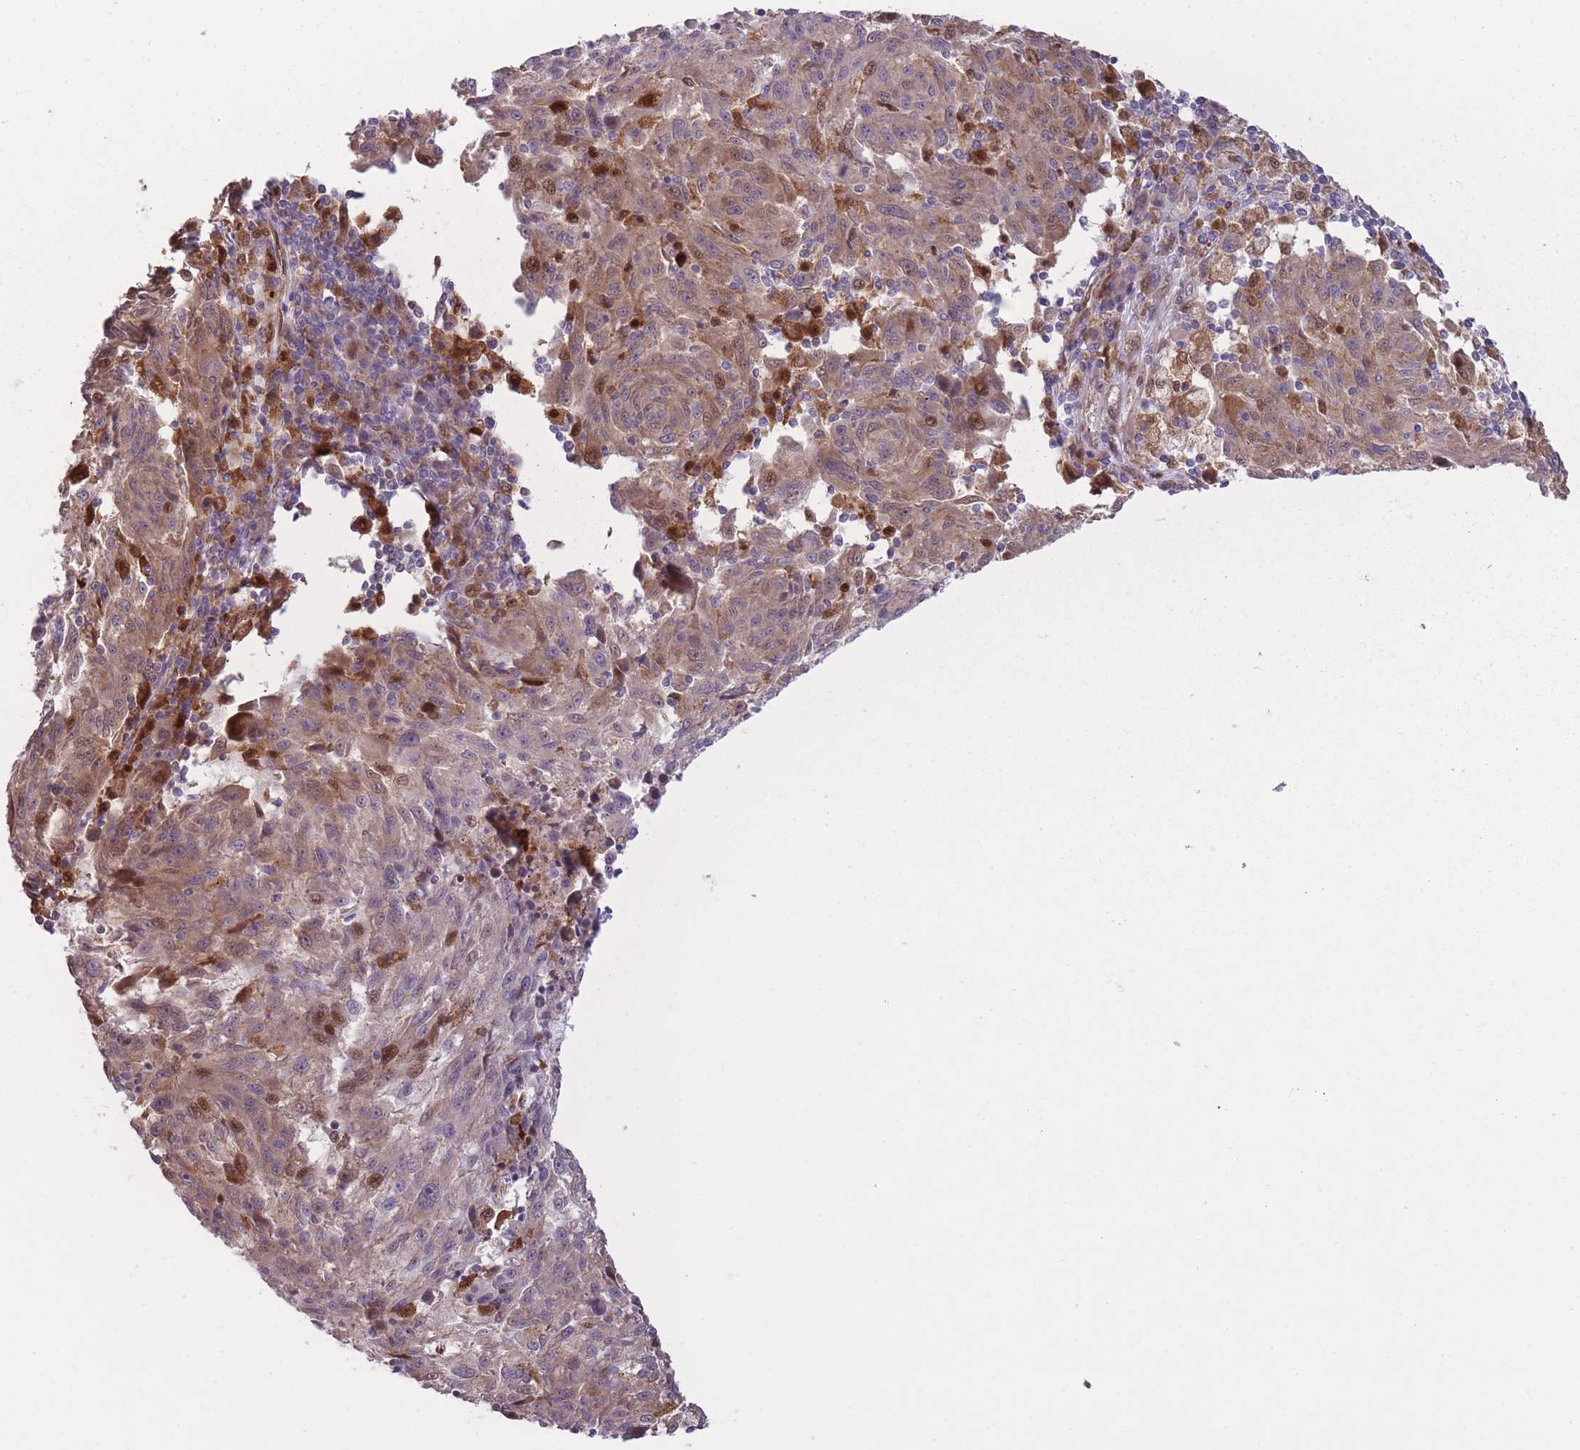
{"staining": {"intensity": "weak", "quantity": "25%-75%", "location": "cytoplasmic/membranous,nuclear"}, "tissue": "melanoma", "cell_type": "Tumor cells", "image_type": "cancer", "snomed": [{"axis": "morphology", "description": "Malignant melanoma, NOS"}, {"axis": "topography", "description": "Skin"}], "caption": "This photomicrograph demonstrates immunohistochemistry staining of human melanoma, with low weak cytoplasmic/membranous and nuclear positivity in approximately 25%-75% of tumor cells.", "gene": "LGALS9", "patient": {"sex": "male", "age": 53}}